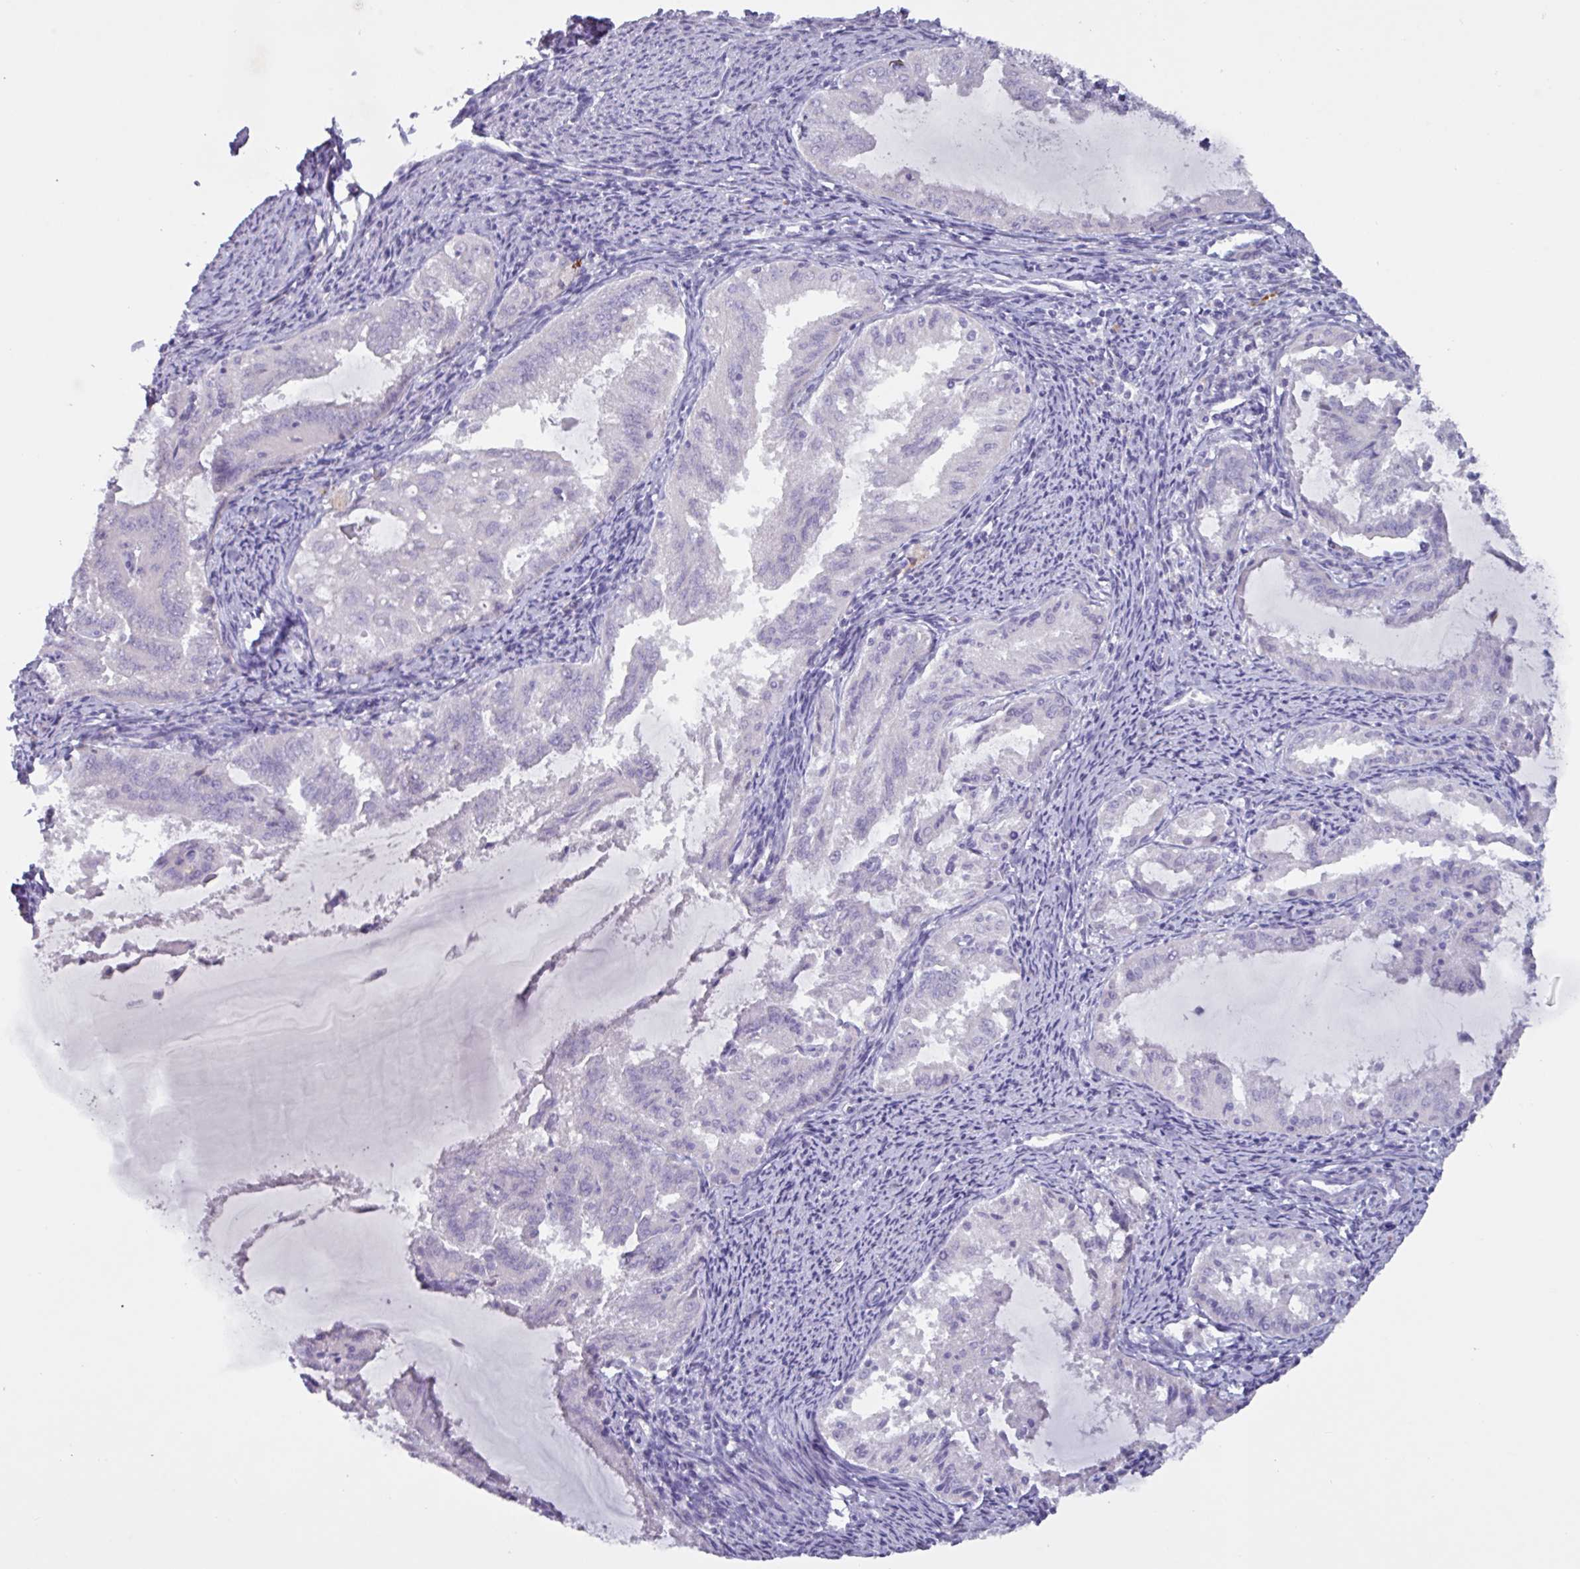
{"staining": {"intensity": "negative", "quantity": "none", "location": "none"}, "tissue": "endometrial cancer", "cell_type": "Tumor cells", "image_type": "cancer", "snomed": [{"axis": "morphology", "description": "Adenocarcinoma, NOS"}, {"axis": "topography", "description": "Endometrium"}], "caption": "A histopathology image of endometrial adenocarcinoma stained for a protein demonstrates no brown staining in tumor cells. (Immunohistochemistry, brightfield microscopy, high magnification).", "gene": "OR2T10", "patient": {"sex": "female", "age": 70}}